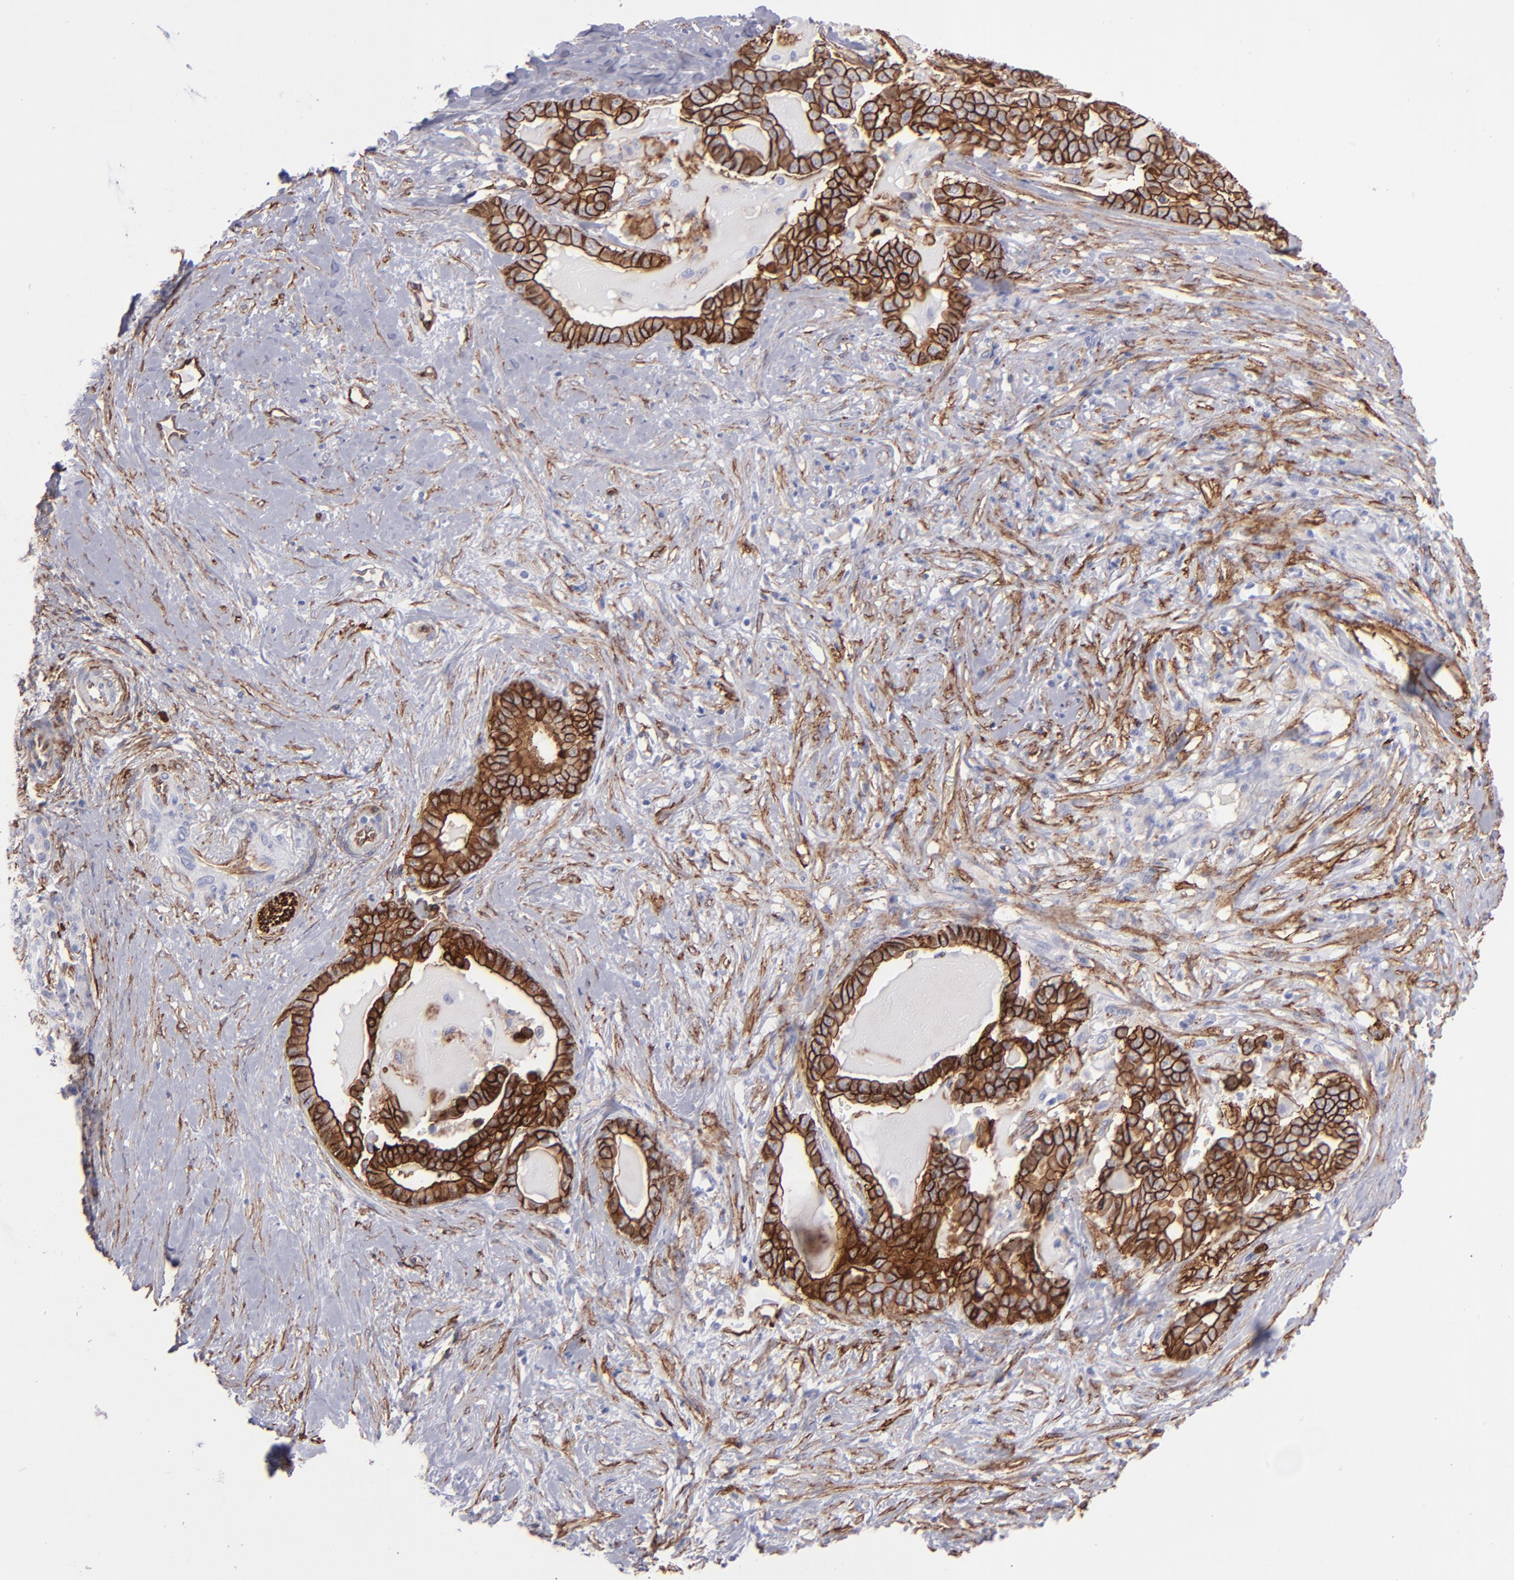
{"staining": {"intensity": "strong", "quantity": ">75%", "location": "cytoplasmic/membranous"}, "tissue": "pancreatic cancer", "cell_type": "Tumor cells", "image_type": "cancer", "snomed": [{"axis": "morphology", "description": "Adenocarcinoma, NOS"}, {"axis": "topography", "description": "Pancreas"}], "caption": "This image shows immunohistochemistry (IHC) staining of human pancreatic cancer, with high strong cytoplasmic/membranous positivity in about >75% of tumor cells.", "gene": "AHNAK2", "patient": {"sex": "male", "age": 63}}